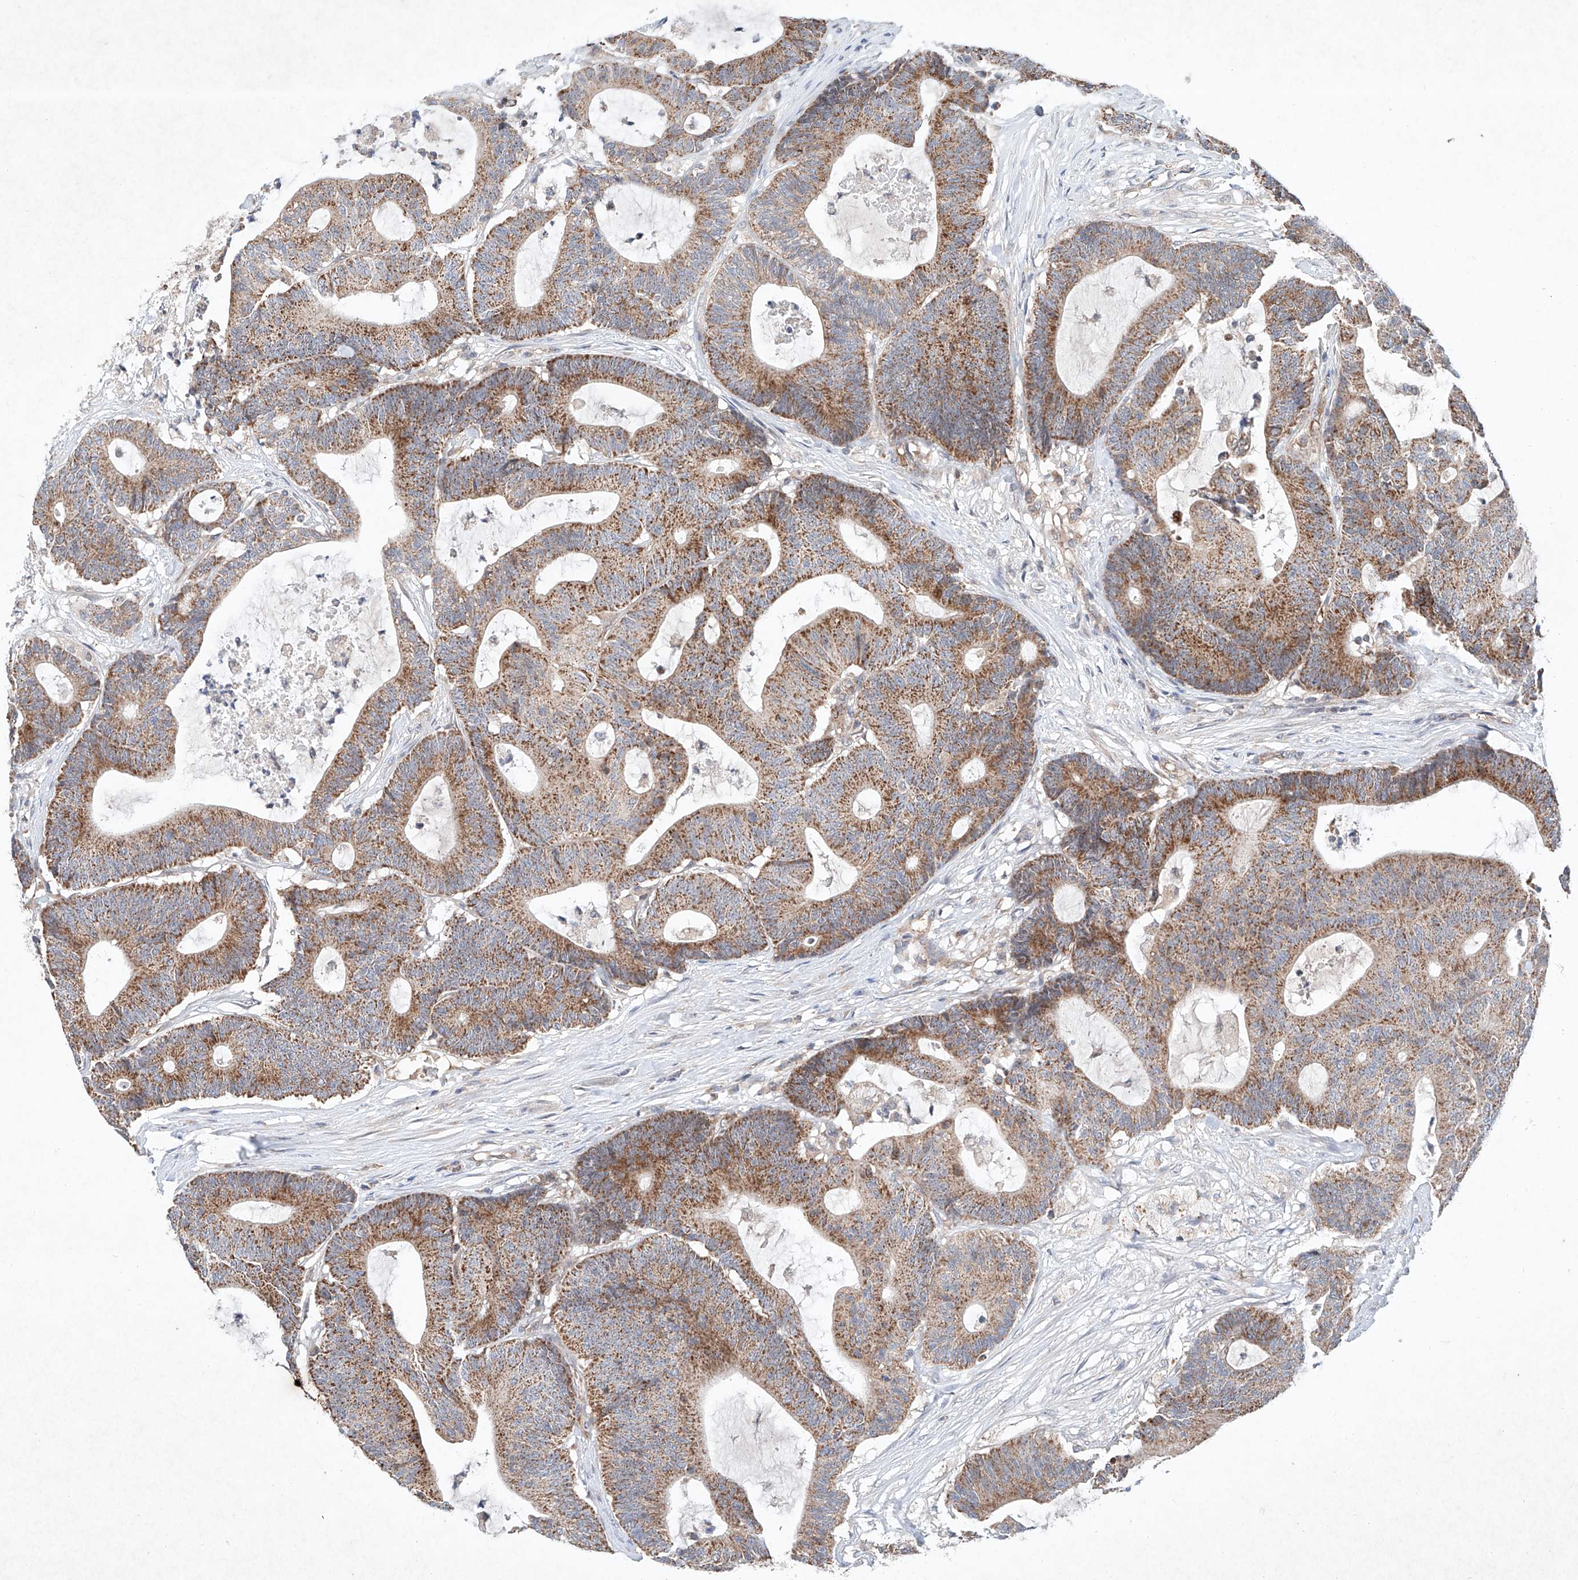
{"staining": {"intensity": "moderate", "quantity": ">75%", "location": "cytoplasmic/membranous"}, "tissue": "colorectal cancer", "cell_type": "Tumor cells", "image_type": "cancer", "snomed": [{"axis": "morphology", "description": "Adenocarcinoma, NOS"}, {"axis": "topography", "description": "Colon"}], "caption": "Tumor cells demonstrate medium levels of moderate cytoplasmic/membranous expression in approximately >75% of cells in human colorectal cancer. (Brightfield microscopy of DAB IHC at high magnification).", "gene": "FASTK", "patient": {"sex": "female", "age": 84}}